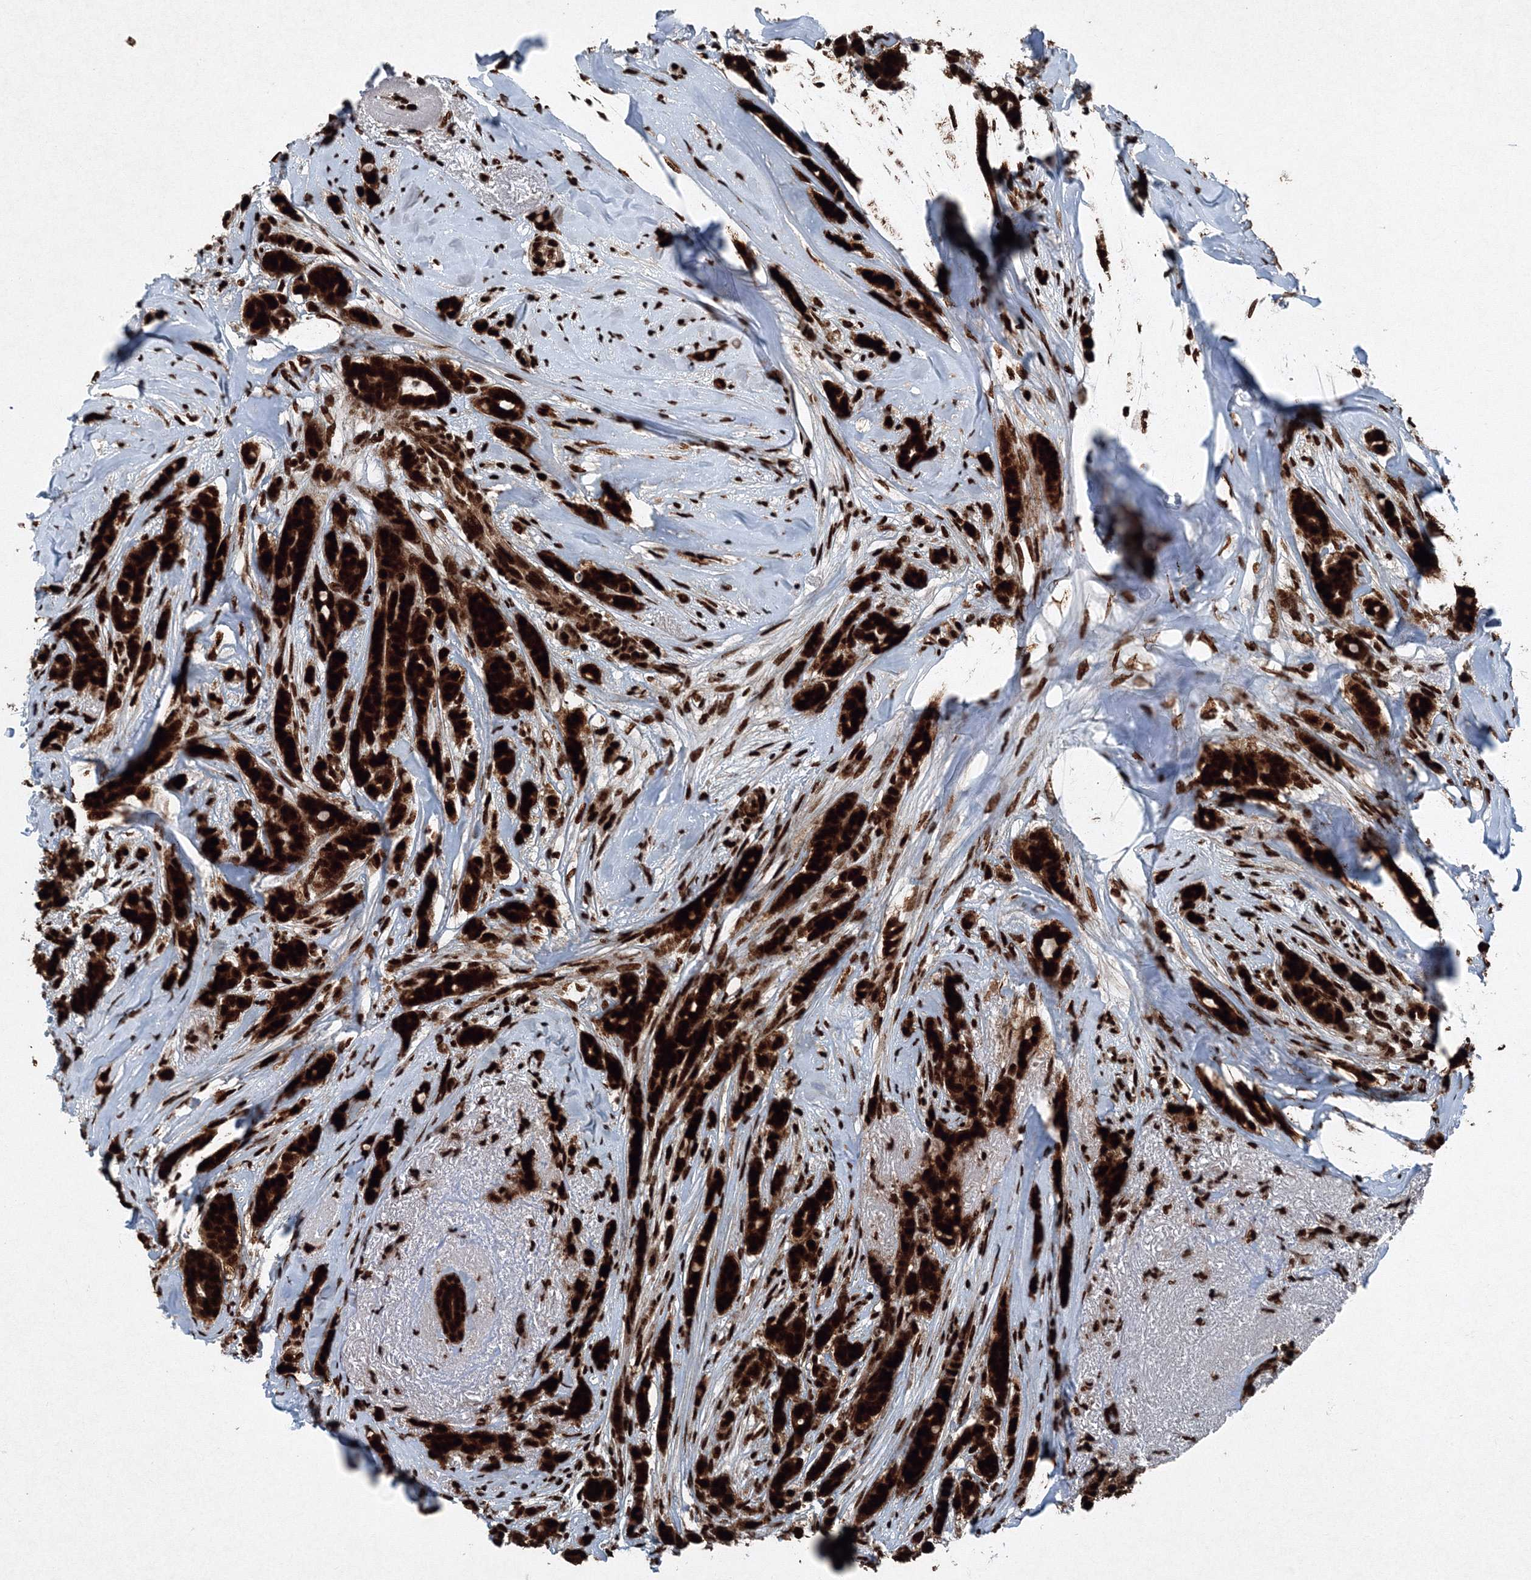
{"staining": {"intensity": "strong", "quantity": ">75%", "location": "cytoplasmic/membranous,nuclear"}, "tissue": "breast cancer", "cell_type": "Tumor cells", "image_type": "cancer", "snomed": [{"axis": "morphology", "description": "Lobular carcinoma"}, {"axis": "topography", "description": "Breast"}], "caption": "Breast cancer tissue shows strong cytoplasmic/membranous and nuclear expression in approximately >75% of tumor cells The protein is shown in brown color, while the nuclei are stained blue.", "gene": "SNRPC", "patient": {"sex": "female", "age": 51}}